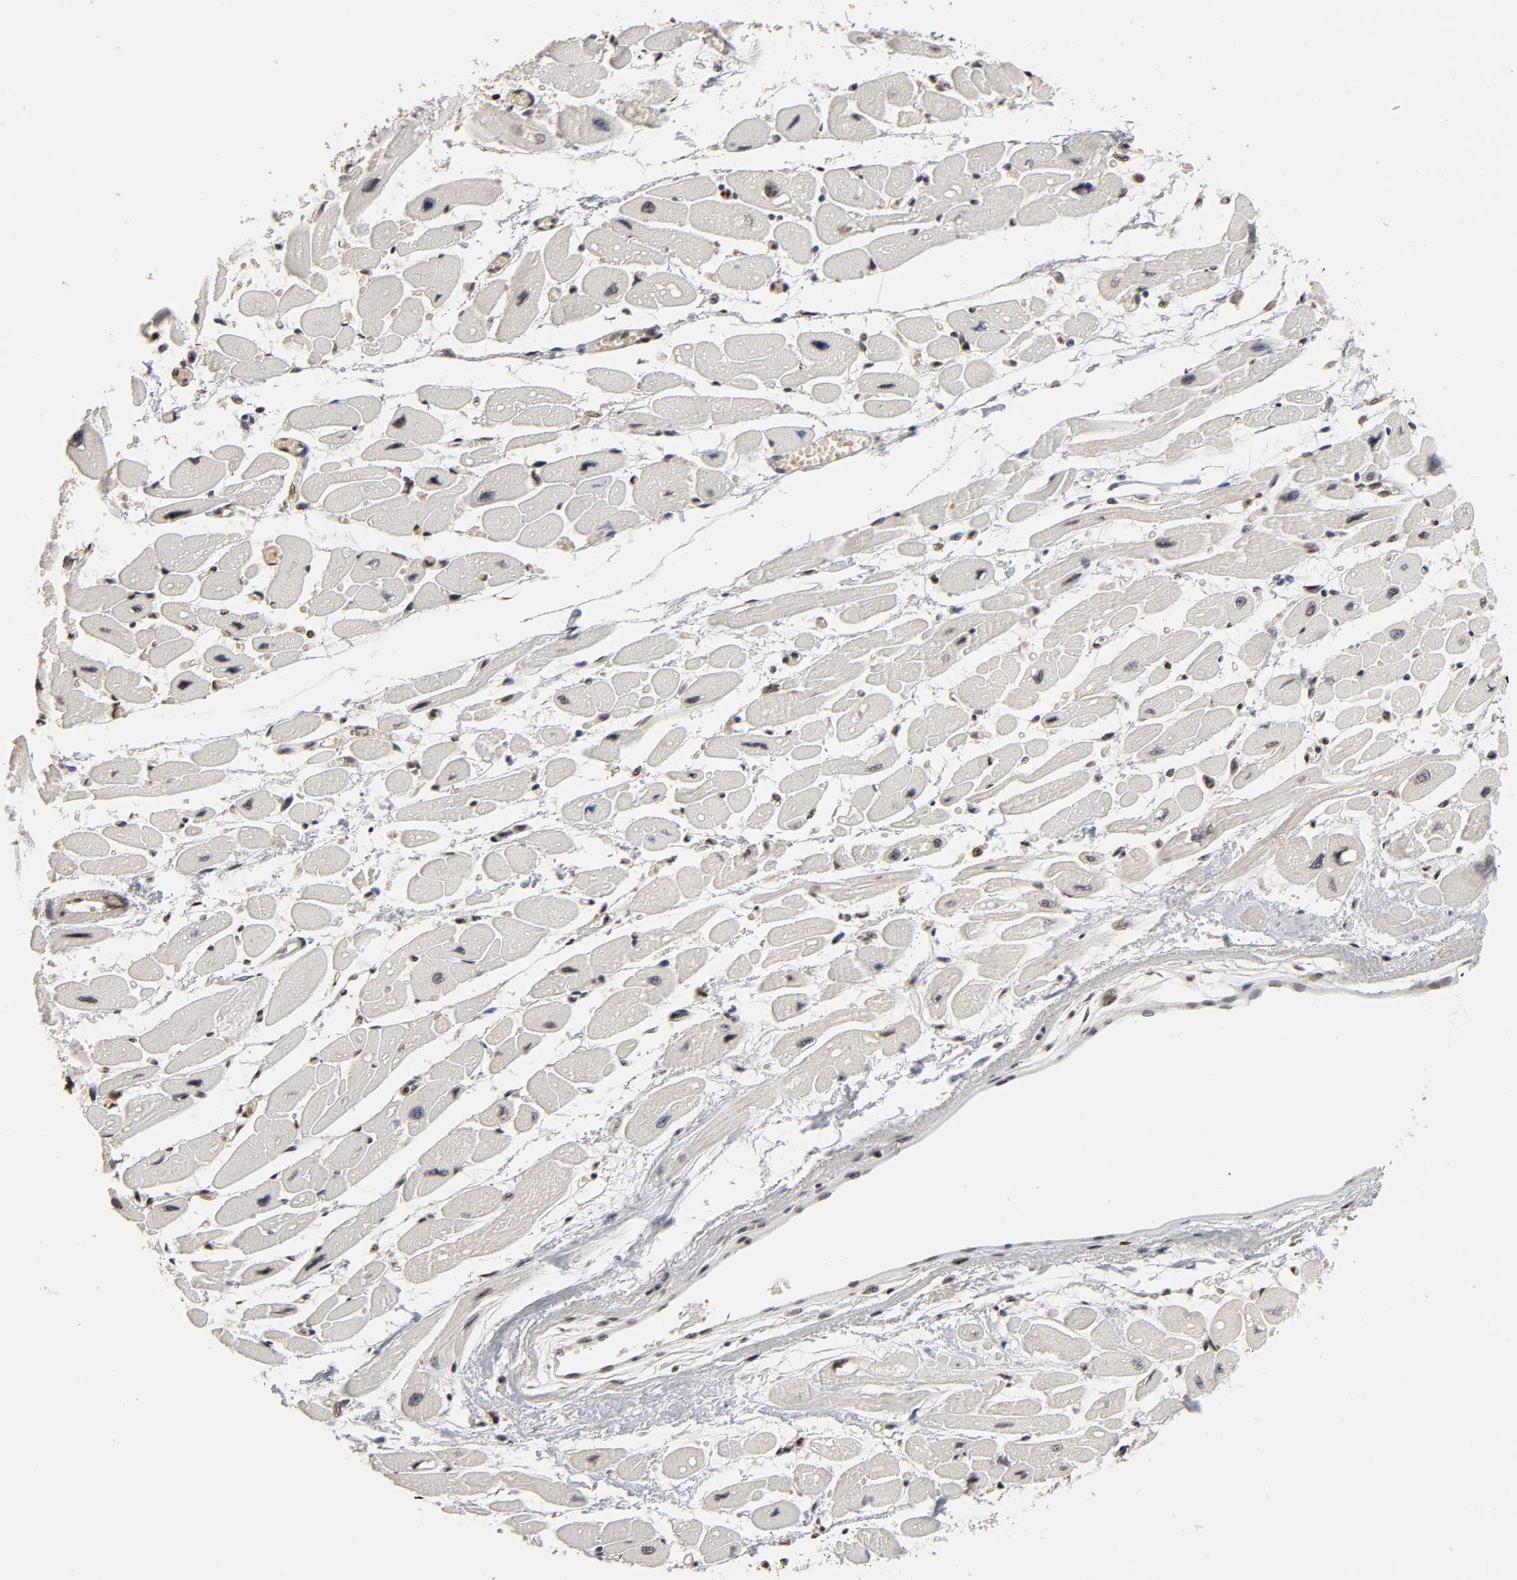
{"staining": {"intensity": "moderate", "quantity": "25%-75%", "location": "nuclear"}, "tissue": "heart muscle", "cell_type": "Cardiomyocytes", "image_type": "normal", "snomed": [{"axis": "morphology", "description": "Normal tissue, NOS"}, {"axis": "topography", "description": "Heart"}], "caption": "Immunohistochemistry micrograph of benign human heart muscle stained for a protein (brown), which shows medium levels of moderate nuclear positivity in approximately 25%-75% of cardiomyocytes.", "gene": "ZNF473", "patient": {"sex": "female", "age": 54}}